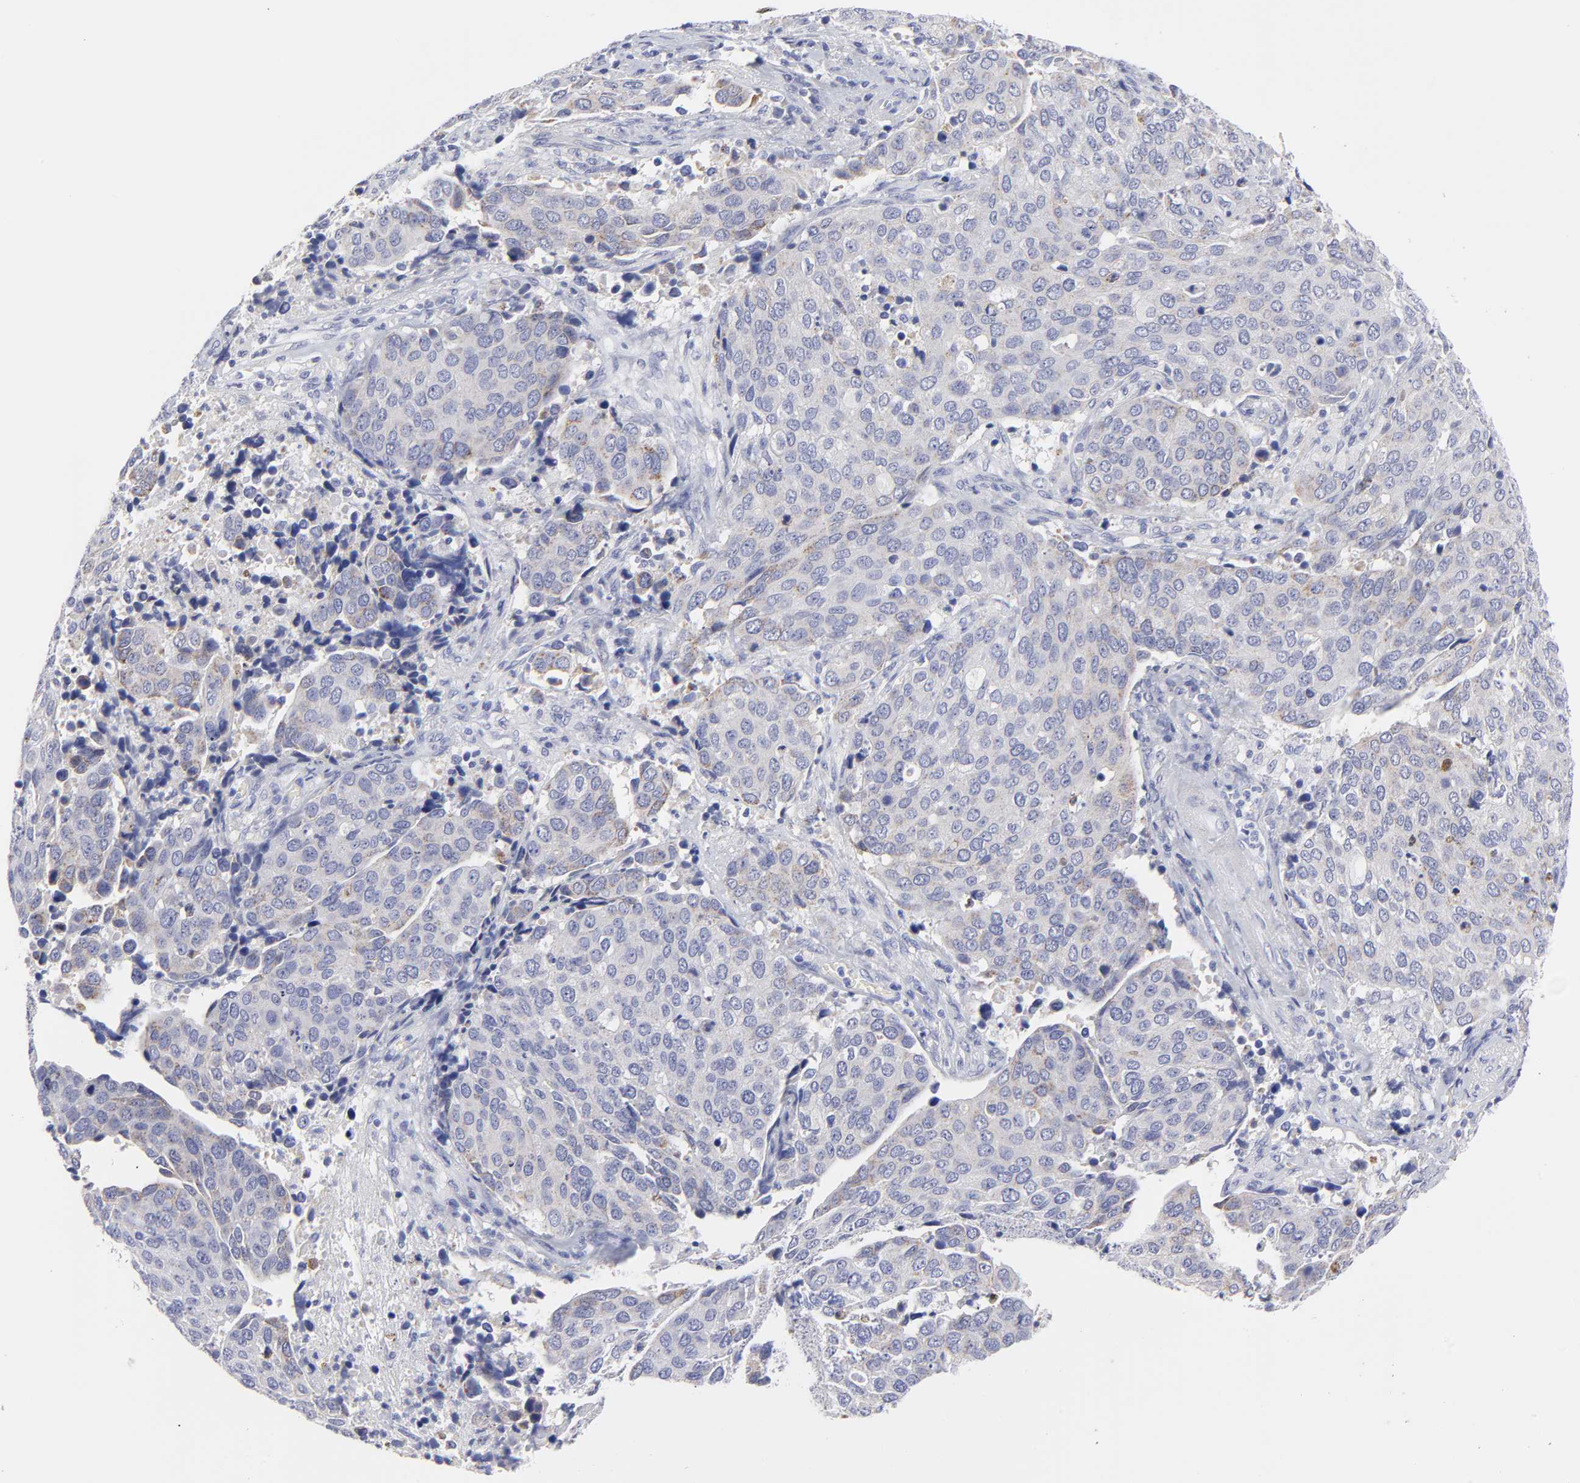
{"staining": {"intensity": "negative", "quantity": "none", "location": "none"}, "tissue": "cervical cancer", "cell_type": "Tumor cells", "image_type": "cancer", "snomed": [{"axis": "morphology", "description": "Squamous cell carcinoma, NOS"}, {"axis": "topography", "description": "Cervix"}], "caption": "A photomicrograph of squamous cell carcinoma (cervical) stained for a protein demonstrates no brown staining in tumor cells.", "gene": "DUSP9", "patient": {"sex": "female", "age": 54}}